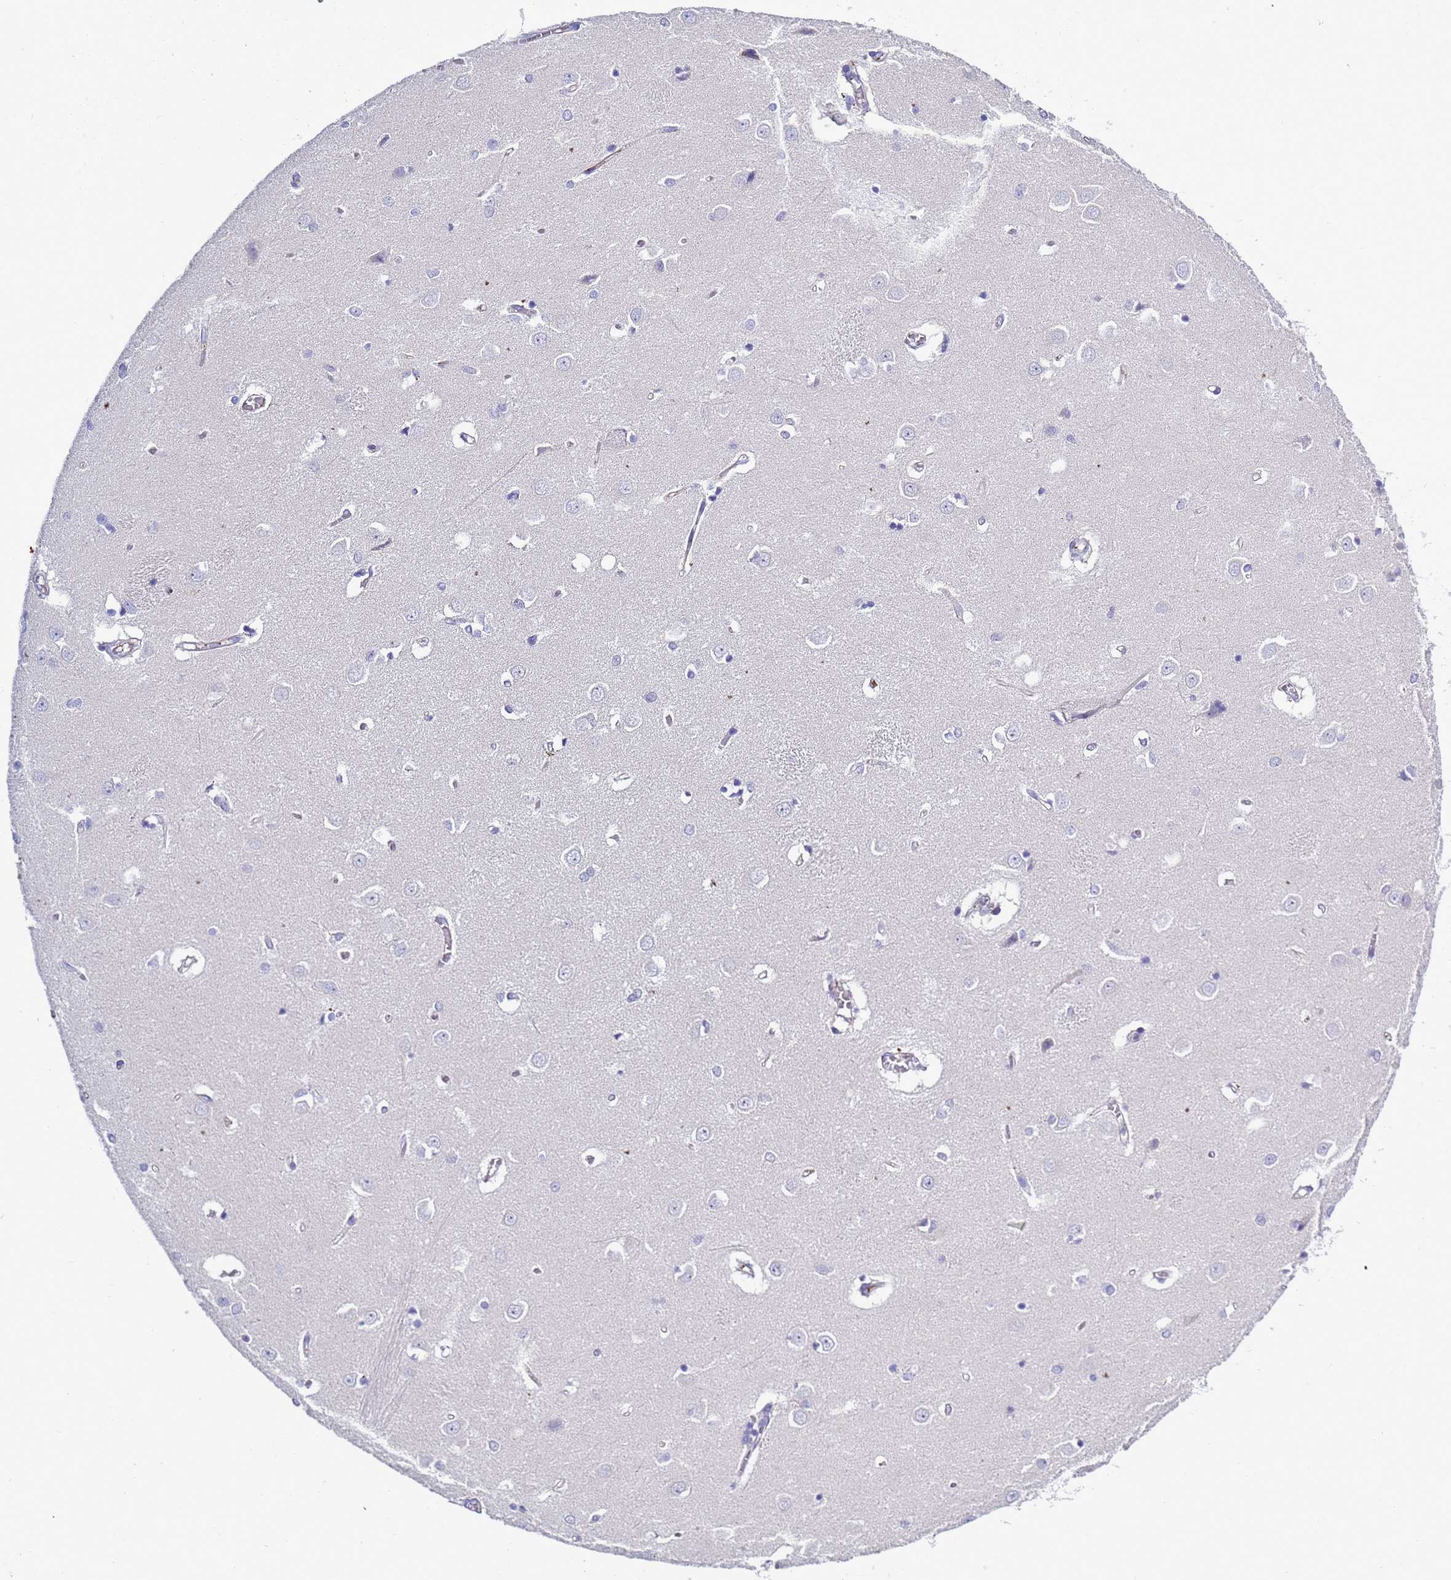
{"staining": {"intensity": "negative", "quantity": "none", "location": "none"}, "tissue": "caudate", "cell_type": "Glial cells", "image_type": "normal", "snomed": [{"axis": "morphology", "description": "Normal tissue, NOS"}, {"axis": "topography", "description": "Lateral ventricle wall"}], "caption": "Glial cells are negative for protein expression in benign human caudate.", "gene": "C4orf46", "patient": {"sex": "male", "age": 37}}